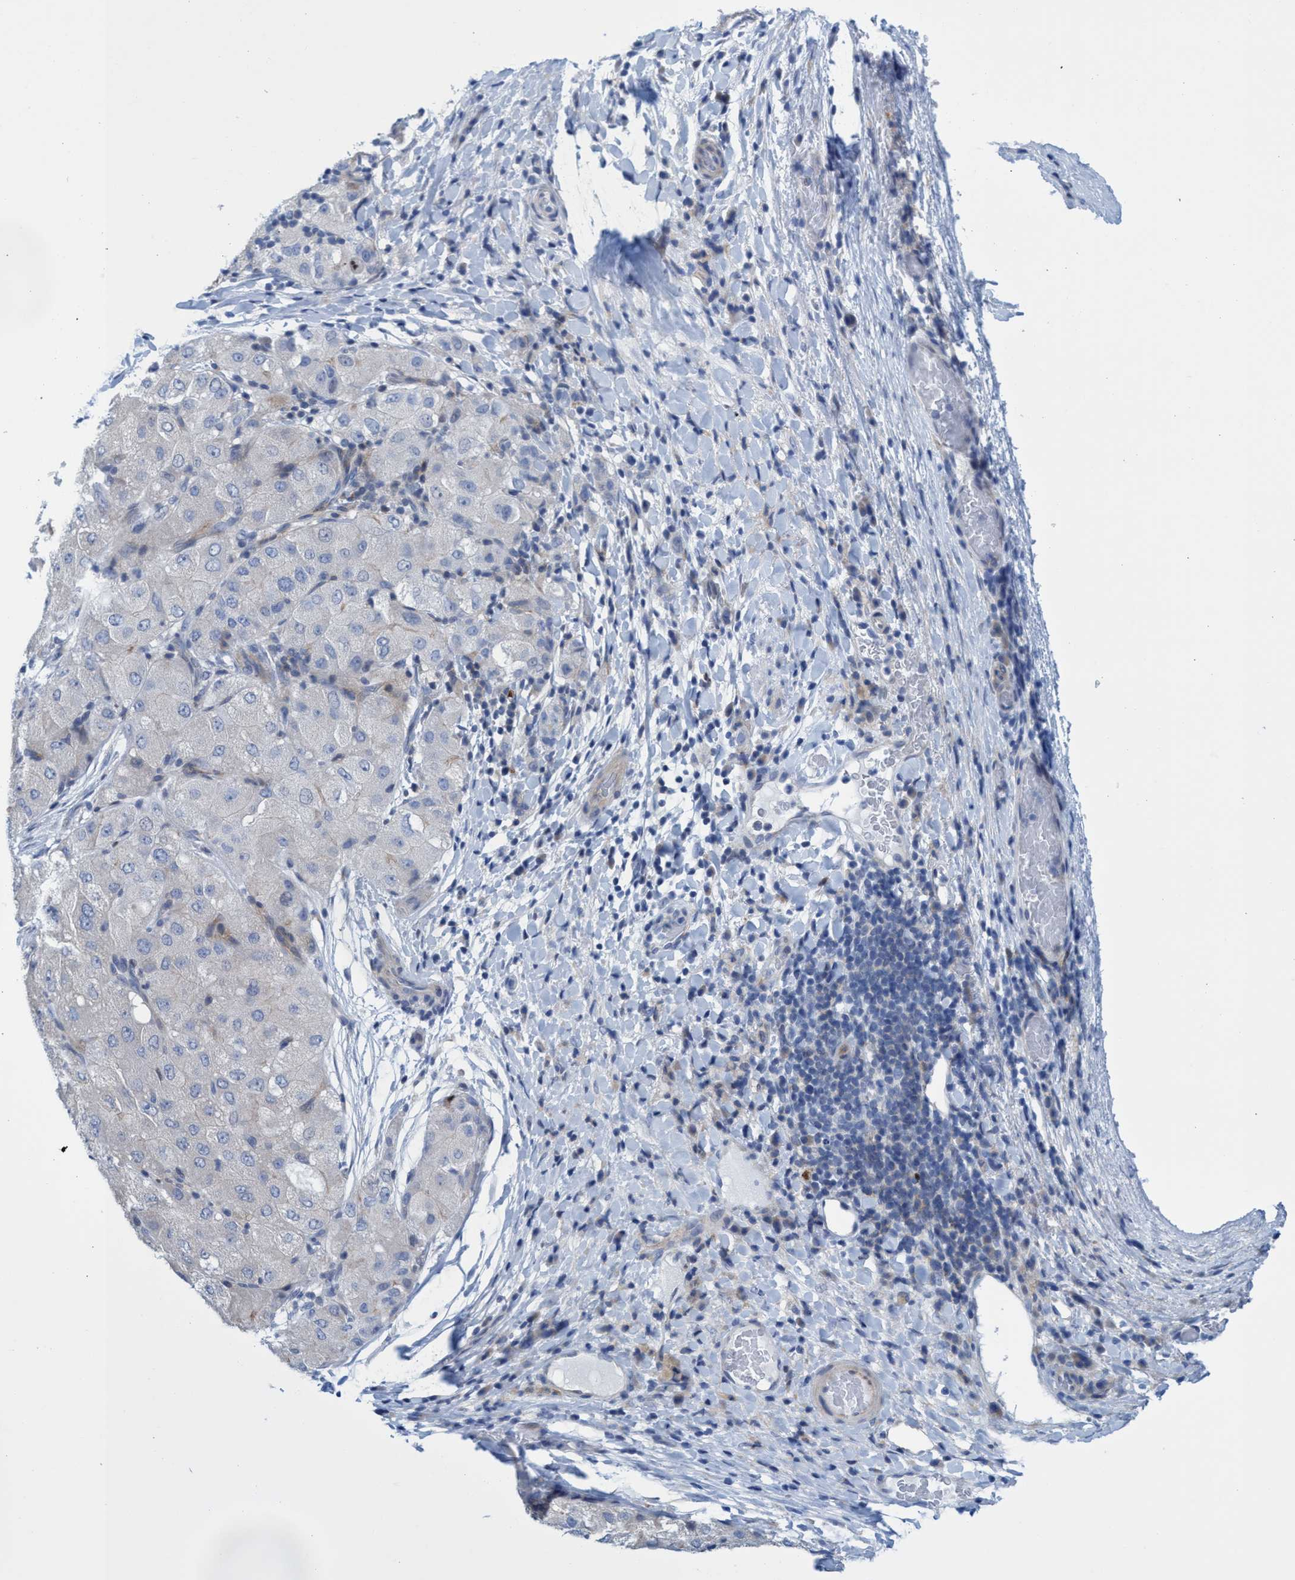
{"staining": {"intensity": "negative", "quantity": "none", "location": "none"}, "tissue": "liver cancer", "cell_type": "Tumor cells", "image_type": "cancer", "snomed": [{"axis": "morphology", "description": "Carcinoma, Hepatocellular, NOS"}, {"axis": "topography", "description": "Liver"}], "caption": "The image reveals no staining of tumor cells in liver hepatocellular carcinoma.", "gene": "R3HCC1", "patient": {"sex": "male", "age": 80}}